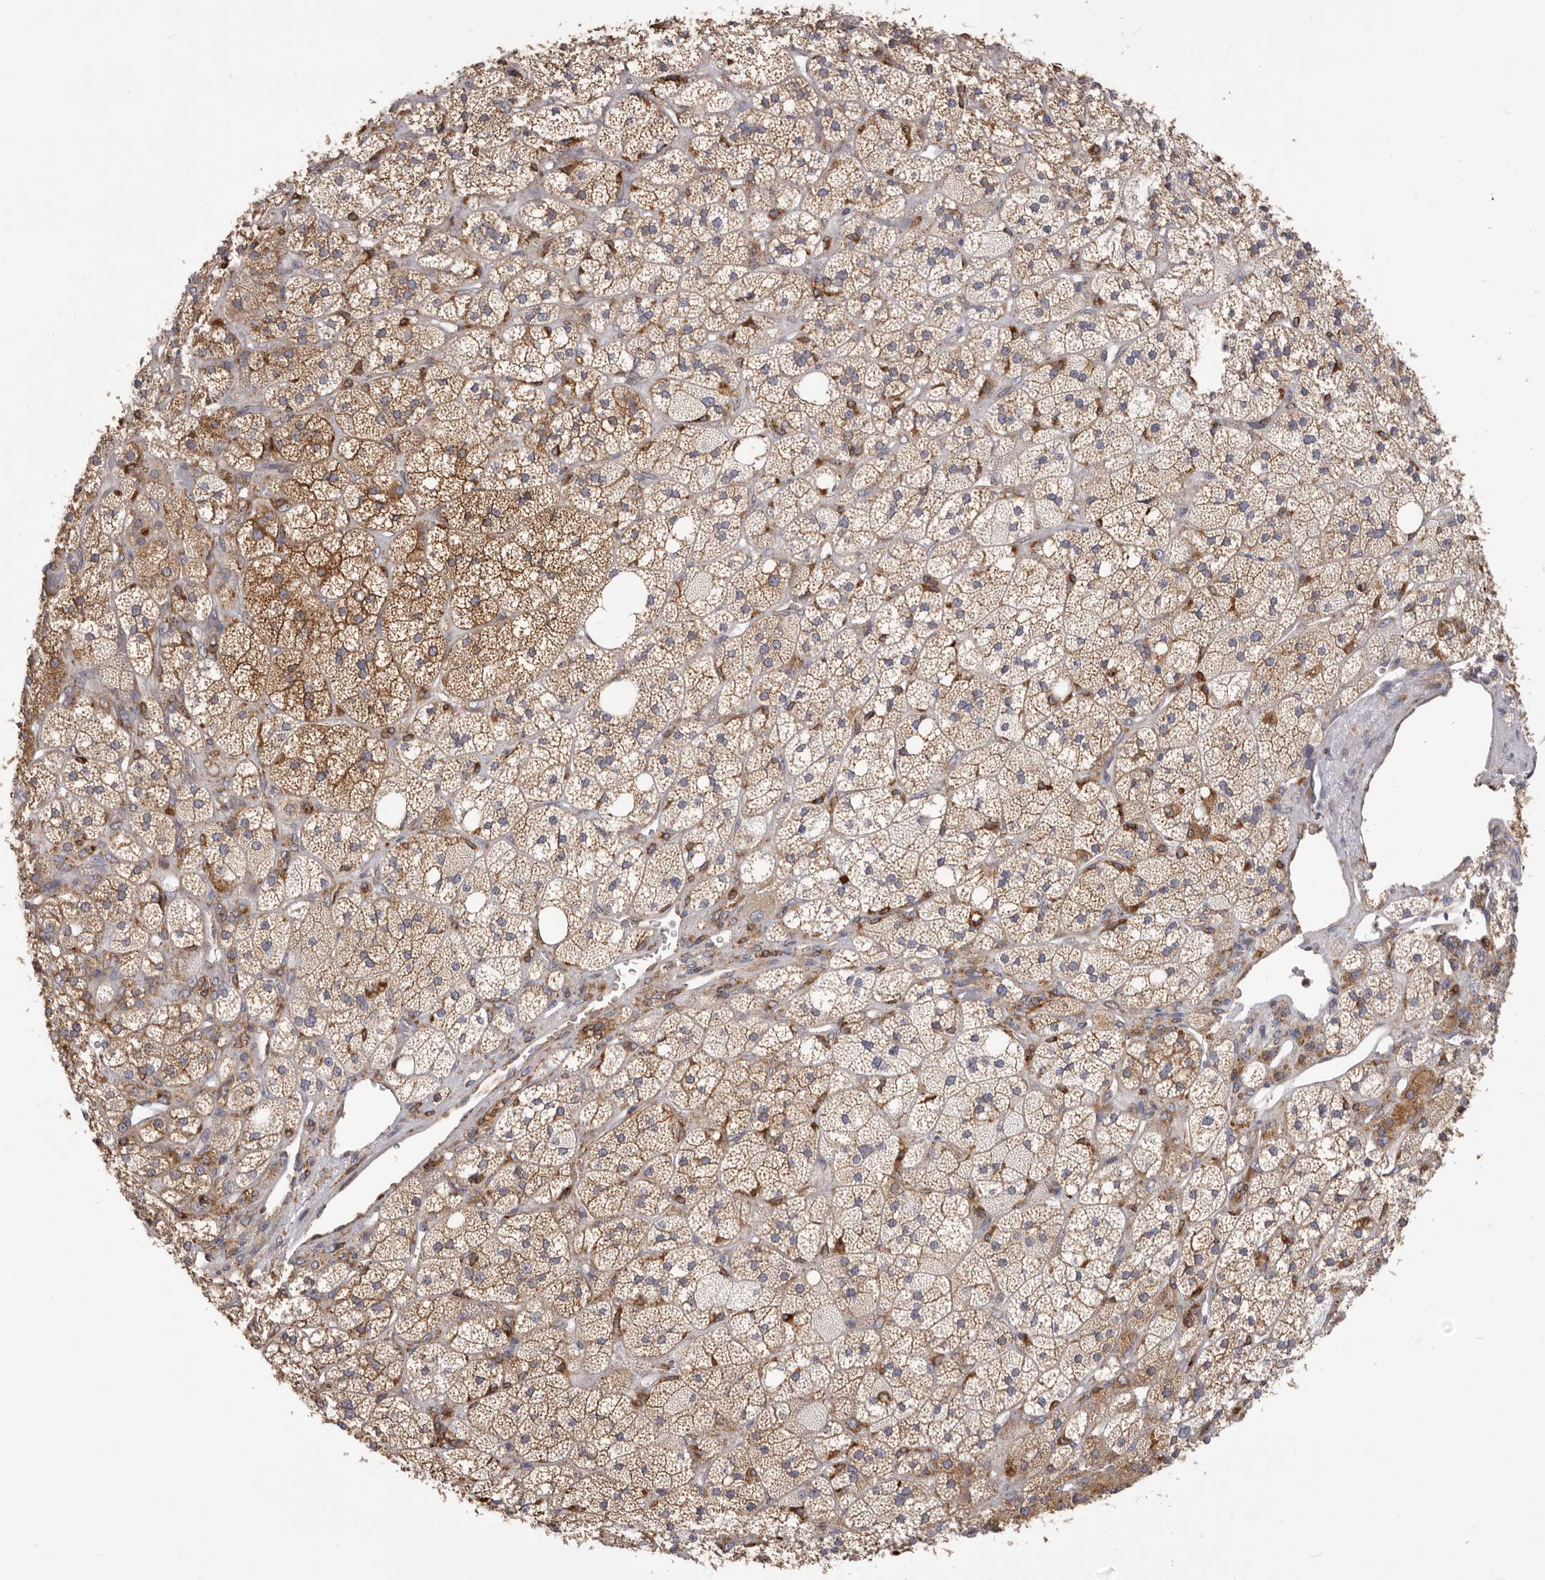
{"staining": {"intensity": "moderate", "quantity": ">75%", "location": "cytoplasmic/membranous"}, "tissue": "adrenal gland", "cell_type": "Glandular cells", "image_type": "normal", "snomed": [{"axis": "morphology", "description": "Normal tissue, NOS"}, {"axis": "topography", "description": "Adrenal gland"}], "caption": "This image exhibits immunohistochemistry staining of unremarkable adrenal gland, with medium moderate cytoplasmic/membranous staining in about >75% of glandular cells.", "gene": "QRSL1", "patient": {"sex": "male", "age": 61}}